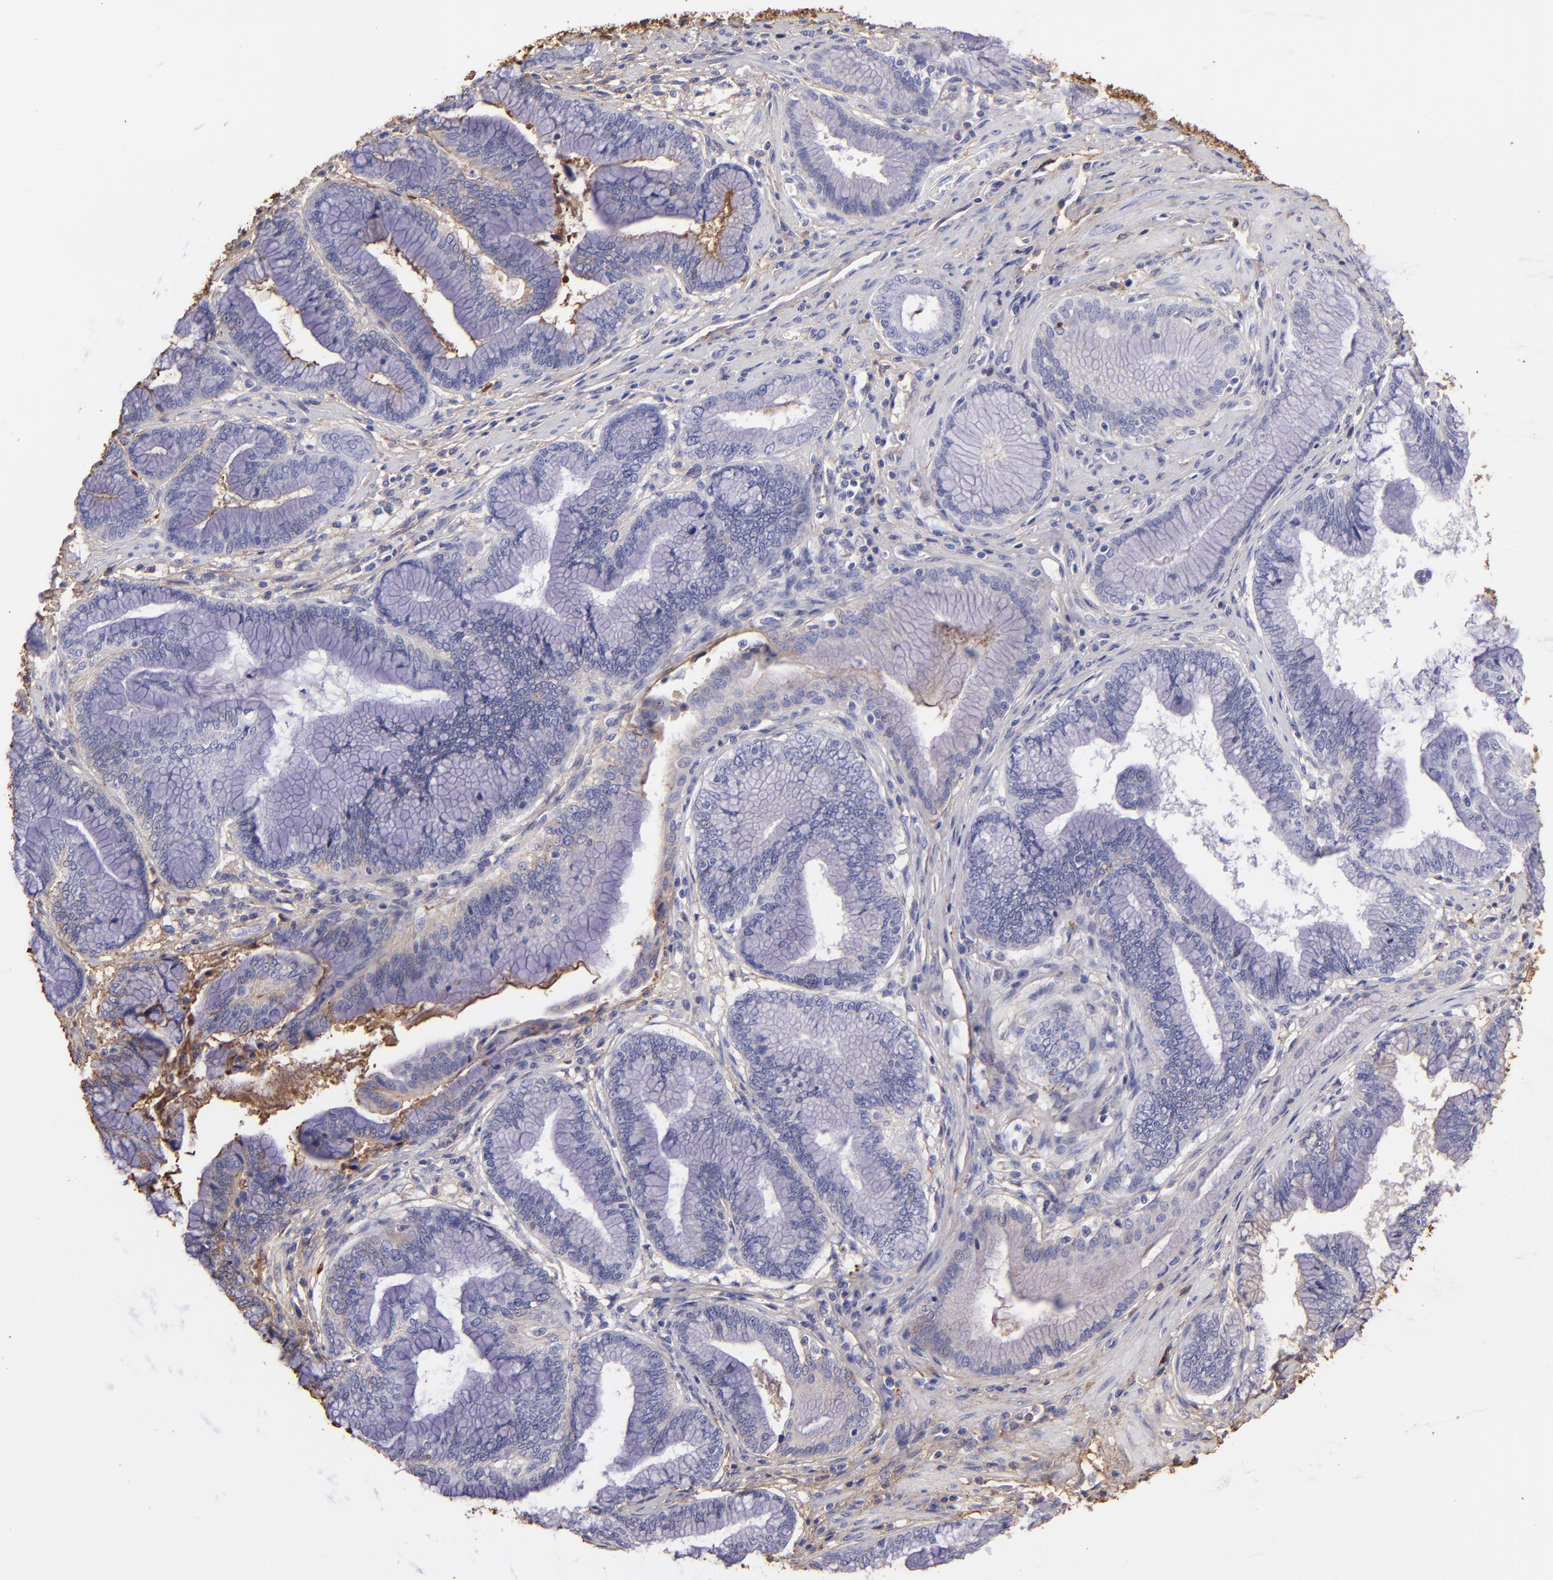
{"staining": {"intensity": "moderate", "quantity": "<25%", "location": "cytoplasmic/membranous"}, "tissue": "pancreatic cancer", "cell_type": "Tumor cells", "image_type": "cancer", "snomed": [{"axis": "morphology", "description": "Adenocarcinoma, NOS"}, {"axis": "topography", "description": "Pancreas"}], "caption": "Pancreatic adenocarcinoma stained with IHC demonstrates moderate cytoplasmic/membranous expression in about <25% of tumor cells.", "gene": "FGB", "patient": {"sex": "female", "age": 64}}